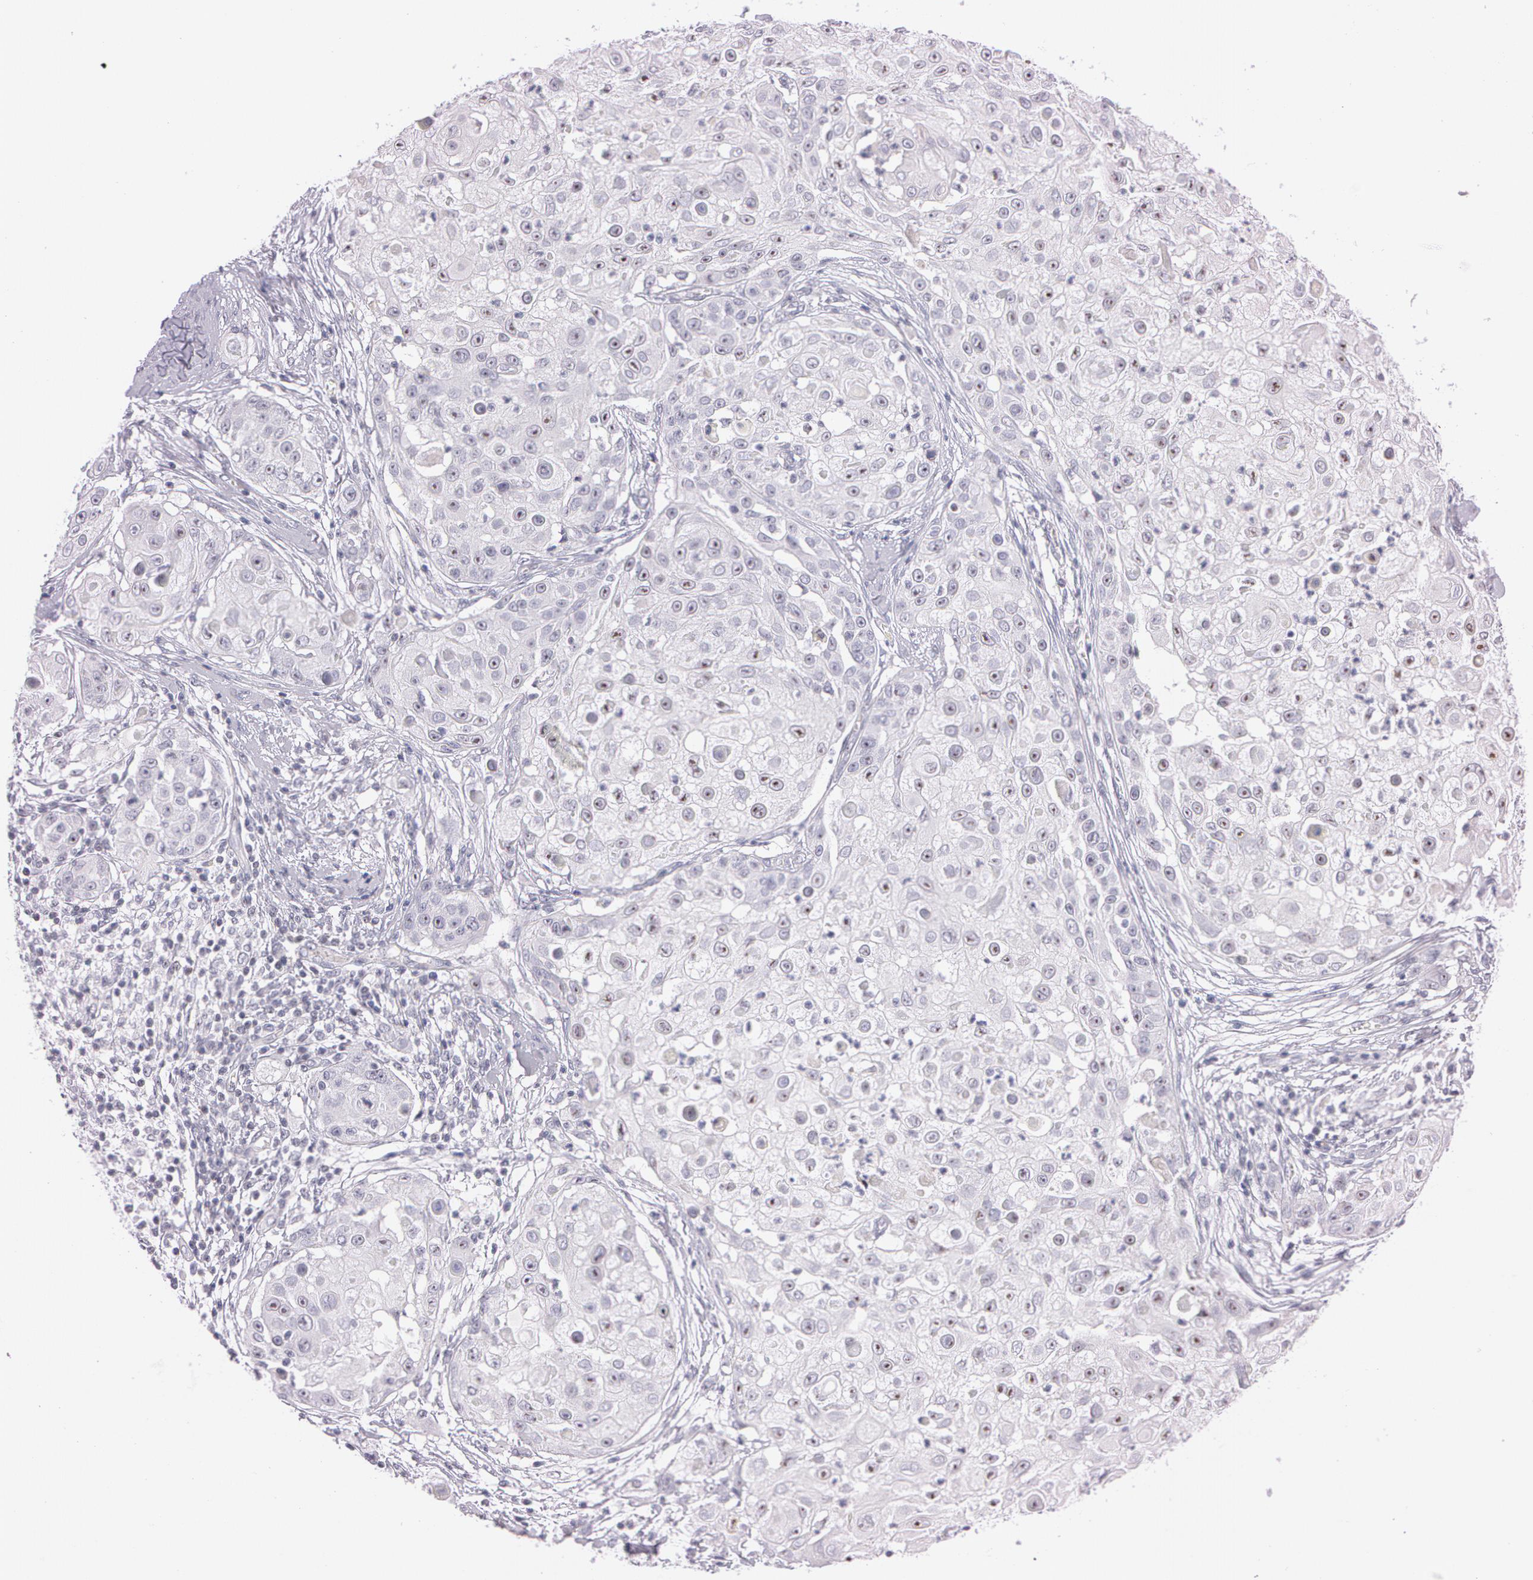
{"staining": {"intensity": "moderate", "quantity": ">75%", "location": "nuclear"}, "tissue": "skin cancer", "cell_type": "Tumor cells", "image_type": "cancer", "snomed": [{"axis": "morphology", "description": "Squamous cell carcinoma, NOS"}, {"axis": "topography", "description": "Skin"}], "caption": "Human squamous cell carcinoma (skin) stained with a protein marker reveals moderate staining in tumor cells.", "gene": "FBL", "patient": {"sex": "female", "age": 57}}